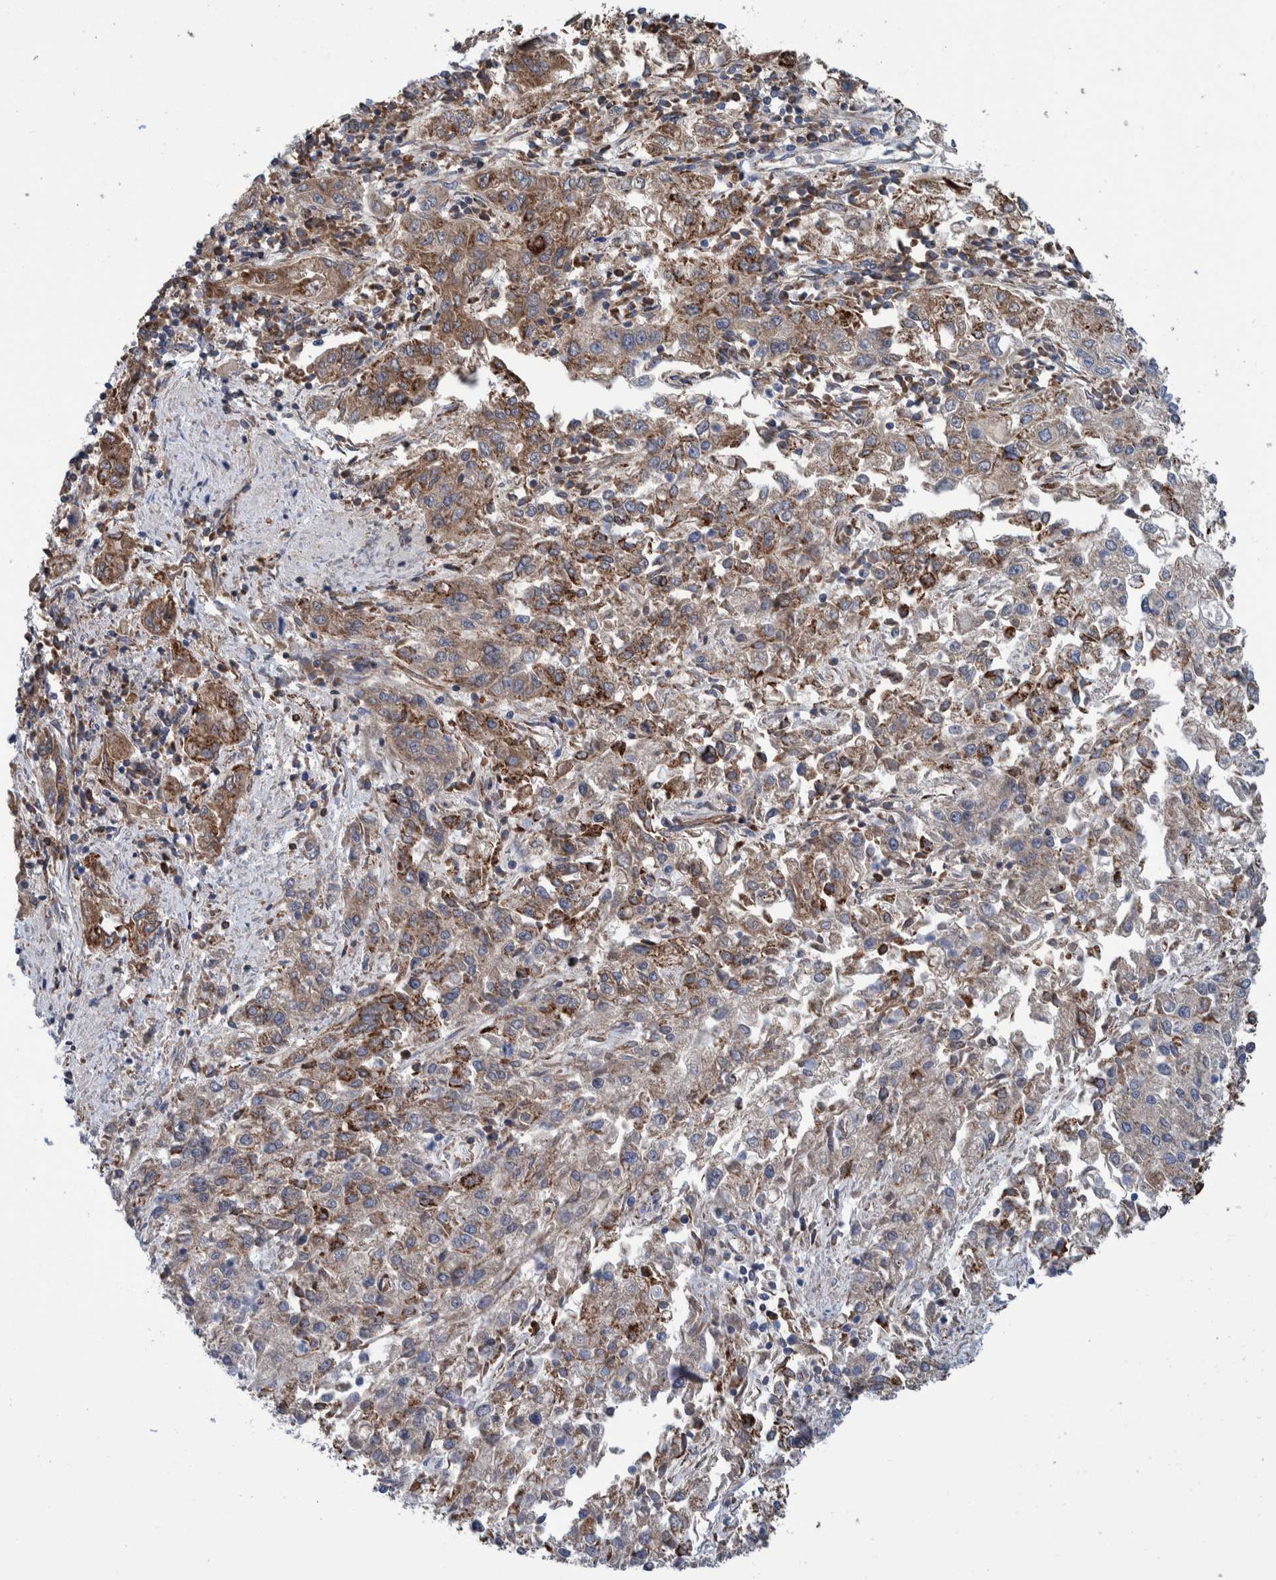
{"staining": {"intensity": "moderate", "quantity": "25%-75%", "location": "cytoplasmic/membranous"}, "tissue": "endometrial cancer", "cell_type": "Tumor cells", "image_type": "cancer", "snomed": [{"axis": "morphology", "description": "Adenocarcinoma, NOS"}, {"axis": "topography", "description": "Endometrium"}], "caption": "Moderate cytoplasmic/membranous expression for a protein is appreciated in approximately 25%-75% of tumor cells of endometrial adenocarcinoma using immunohistochemistry (IHC).", "gene": "DECR1", "patient": {"sex": "female", "age": 49}}